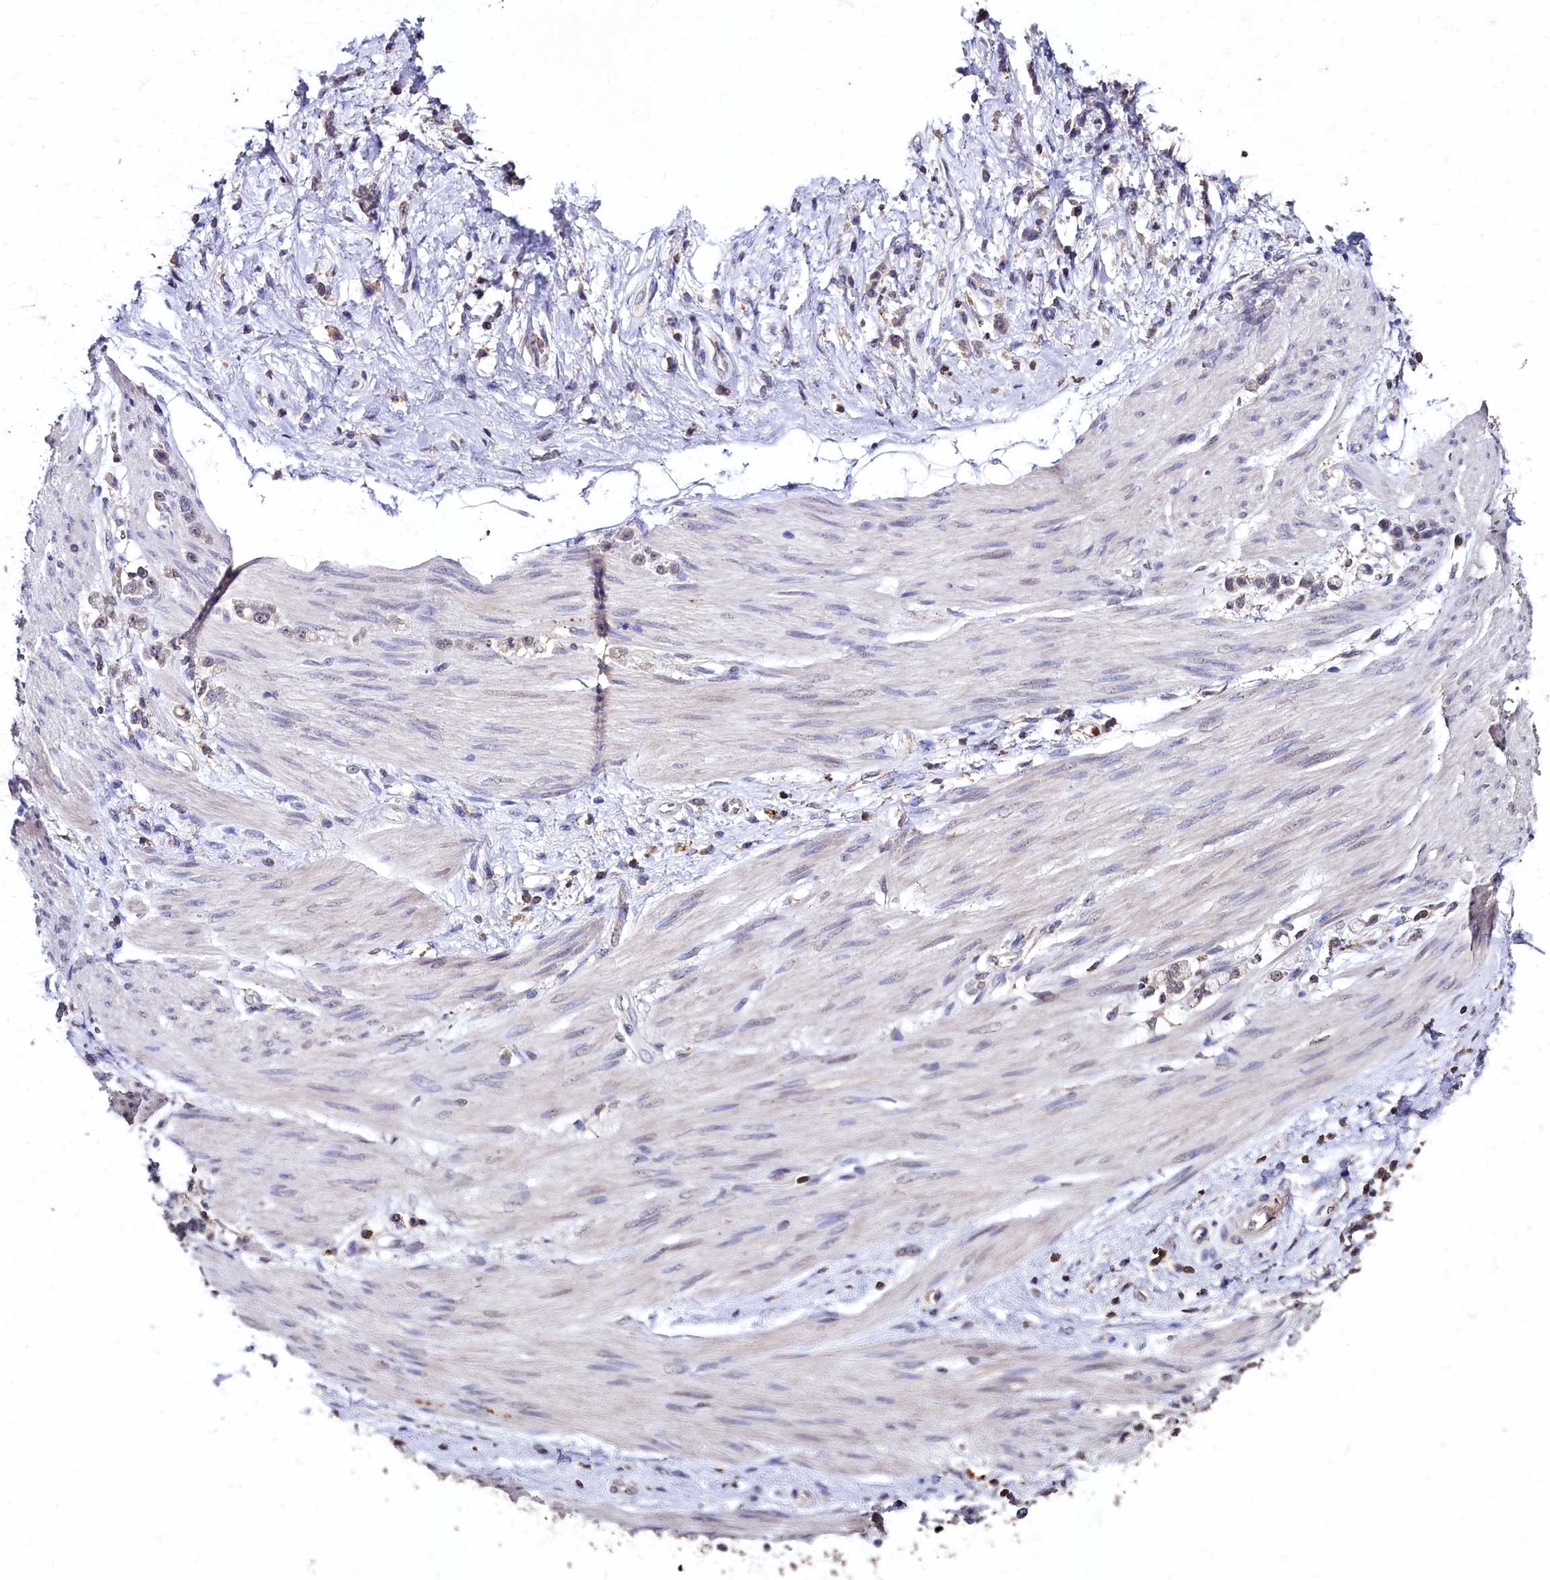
{"staining": {"intensity": "negative", "quantity": "none", "location": "none"}, "tissue": "stomach cancer", "cell_type": "Tumor cells", "image_type": "cancer", "snomed": [{"axis": "morphology", "description": "Adenocarcinoma, NOS"}, {"axis": "topography", "description": "Stomach"}], "caption": "IHC micrograph of human stomach cancer stained for a protein (brown), which reveals no expression in tumor cells.", "gene": "CSTPP1", "patient": {"sex": "female", "age": 60}}